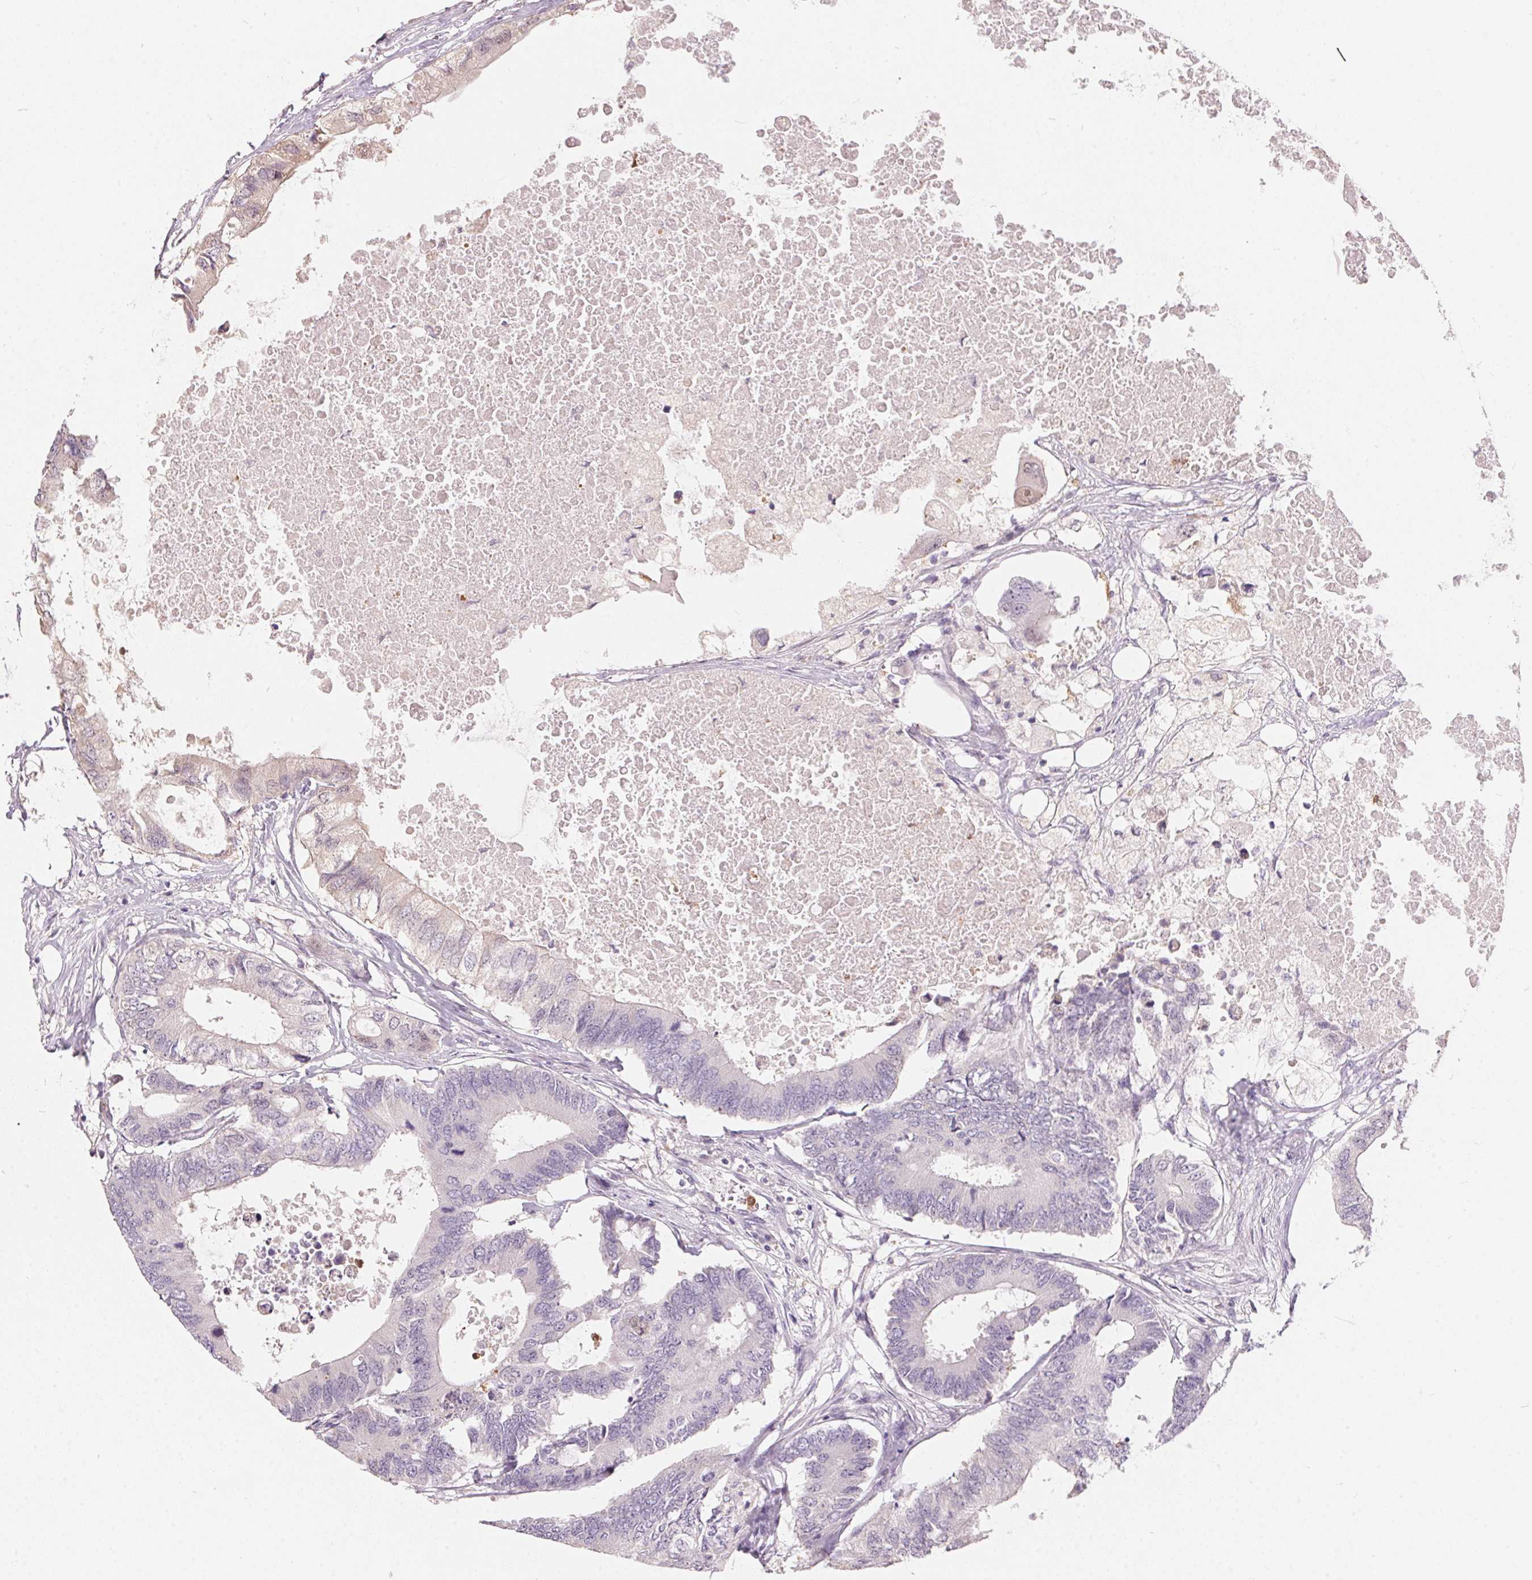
{"staining": {"intensity": "negative", "quantity": "none", "location": "none"}, "tissue": "colorectal cancer", "cell_type": "Tumor cells", "image_type": "cancer", "snomed": [{"axis": "morphology", "description": "Adenocarcinoma, NOS"}, {"axis": "topography", "description": "Colon"}], "caption": "Colorectal cancer (adenocarcinoma) was stained to show a protein in brown. There is no significant expression in tumor cells. (Stains: DAB IHC with hematoxylin counter stain, Microscopy: brightfield microscopy at high magnification).", "gene": "SERPINB1", "patient": {"sex": "male", "age": 71}}